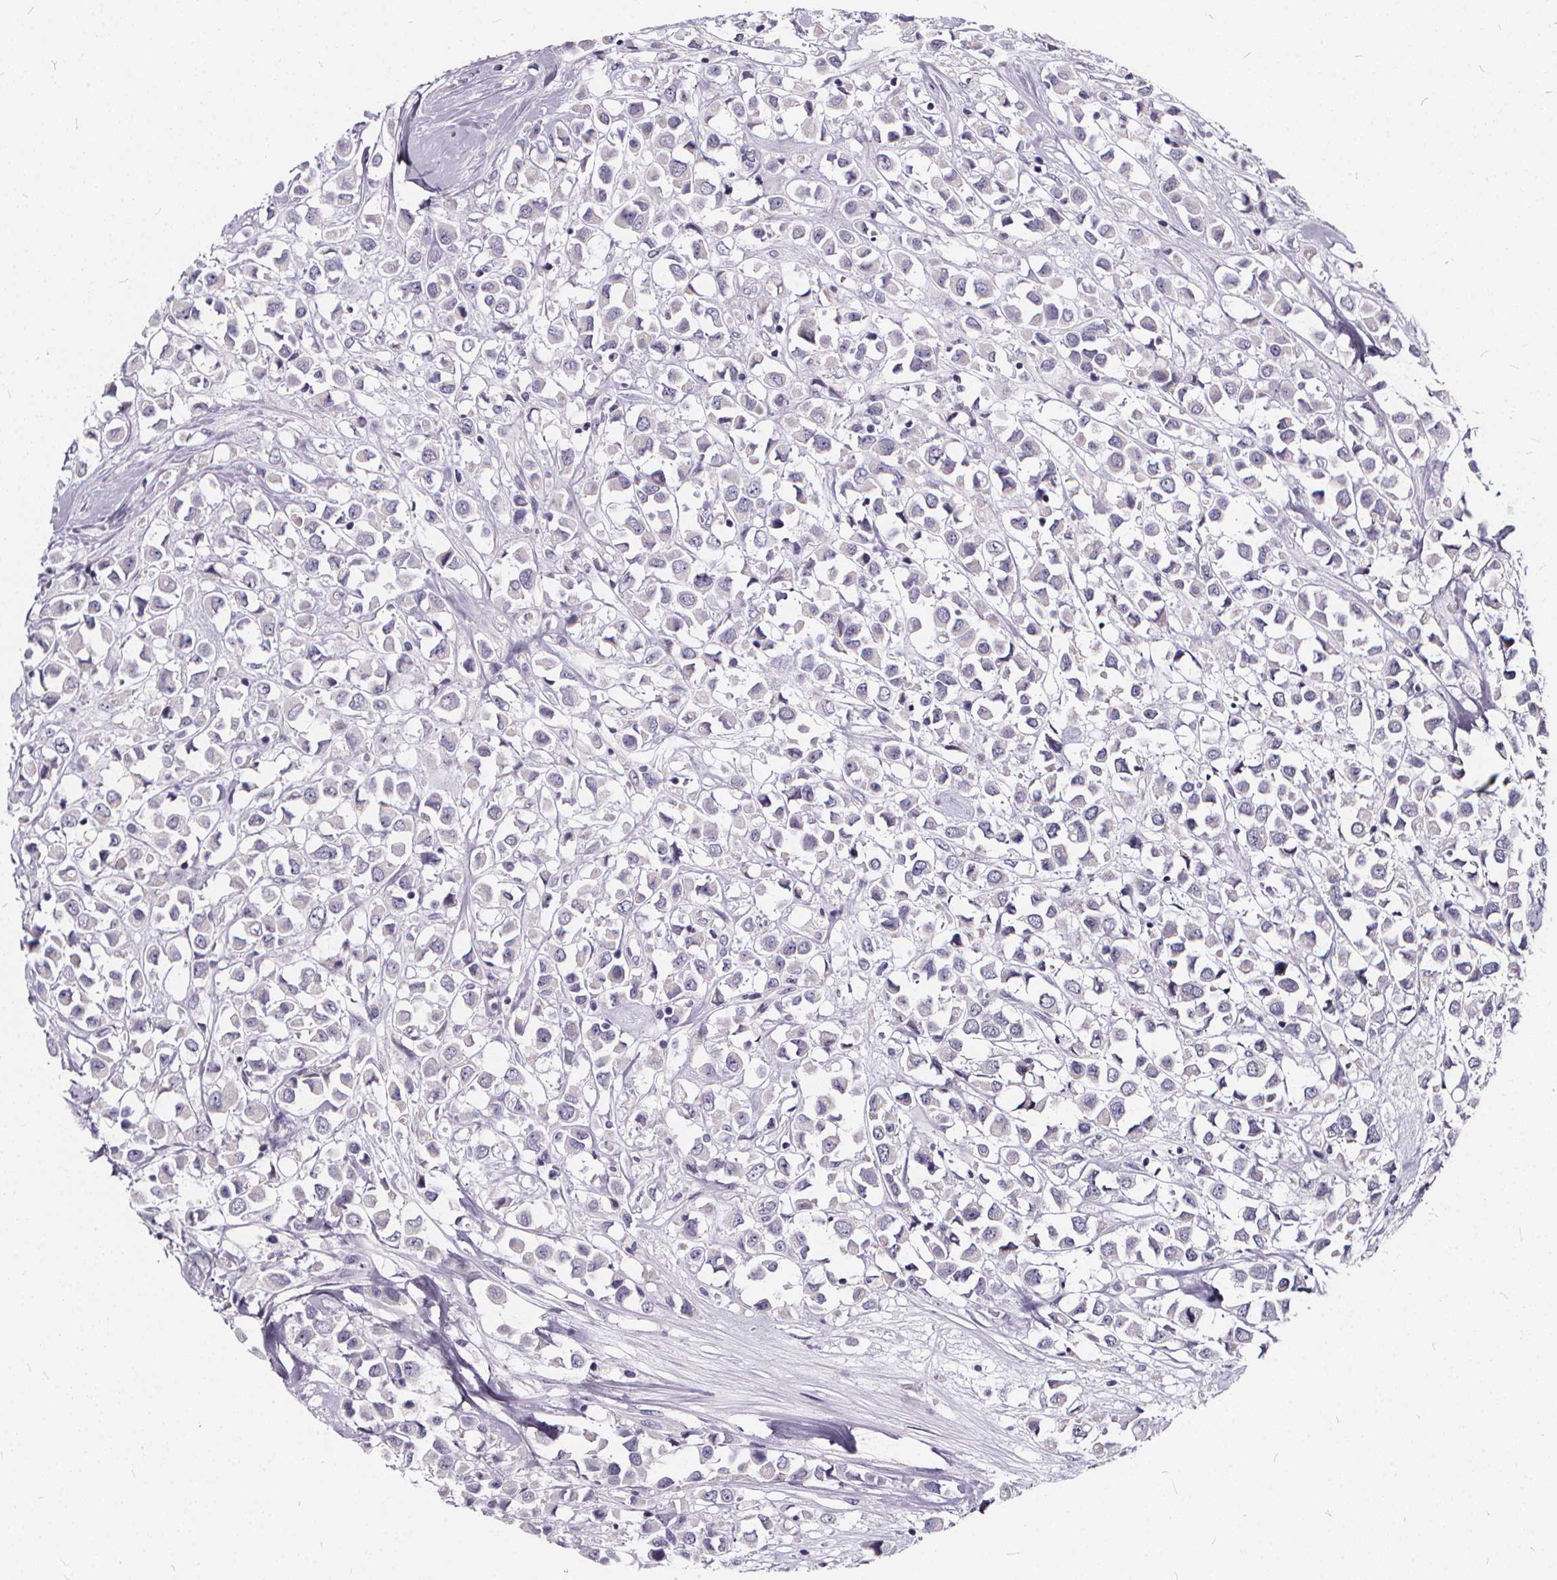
{"staining": {"intensity": "negative", "quantity": "none", "location": "none"}, "tissue": "breast cancer", "cell_type": "Tumor cells", "image_type": "cancer", "snomed": [{"axis": "morphology", "description": "Duct carcinoma"}, {"axis": "topography", "description": "Breast"}], "caption": "Immunohistochemistry (IHC) photomicrograph of neoplastic tissue: human breast cancer stained with DAB (3,3'-diaminobenzidine) reveals no significant protein staining in tumor cells. (DAB (3,3'-diaminobenzidine) immunohistochemistry (IHC) with hematoxylin counter stain).", "gene": "SPEF2", "patient": {"sex": "female", "age": 61}}